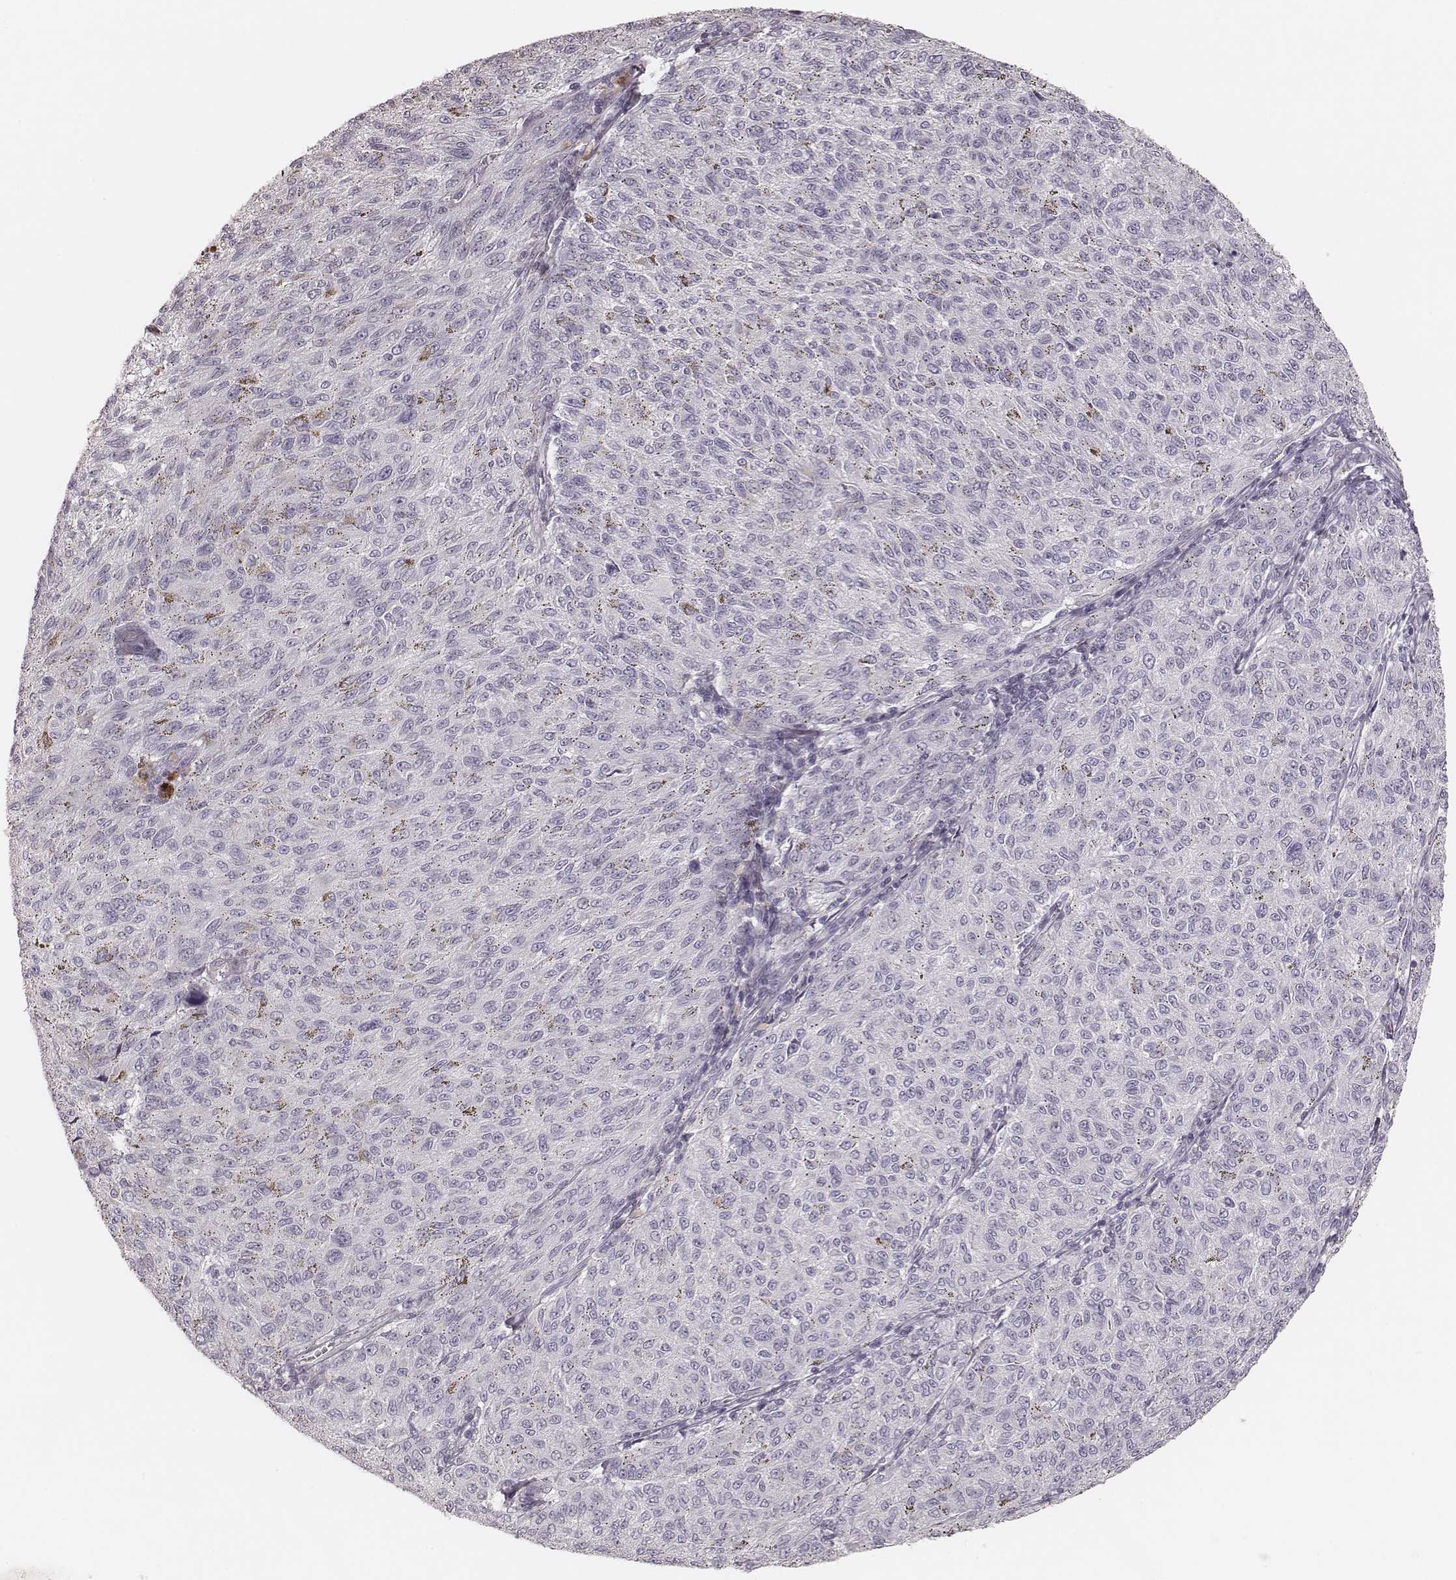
{"staining": {"intensity": "negative", "quantity": "none", "location": "none"}, "tissue": "melanoma", "cell_type": "Tumor cells", "image_type": "cancer", "snomed": [{"axis": "morphology", "description": "Malignant melanoma, NOS"}, {"axis": "topography", "description": "Skin"}], "caption": "Malignant melanoma was stained to show a protein in brown. There is no significant positivity in tumor cells.", "gene": "SPATA24", "patient": {"sex": "female", "age": 72}}